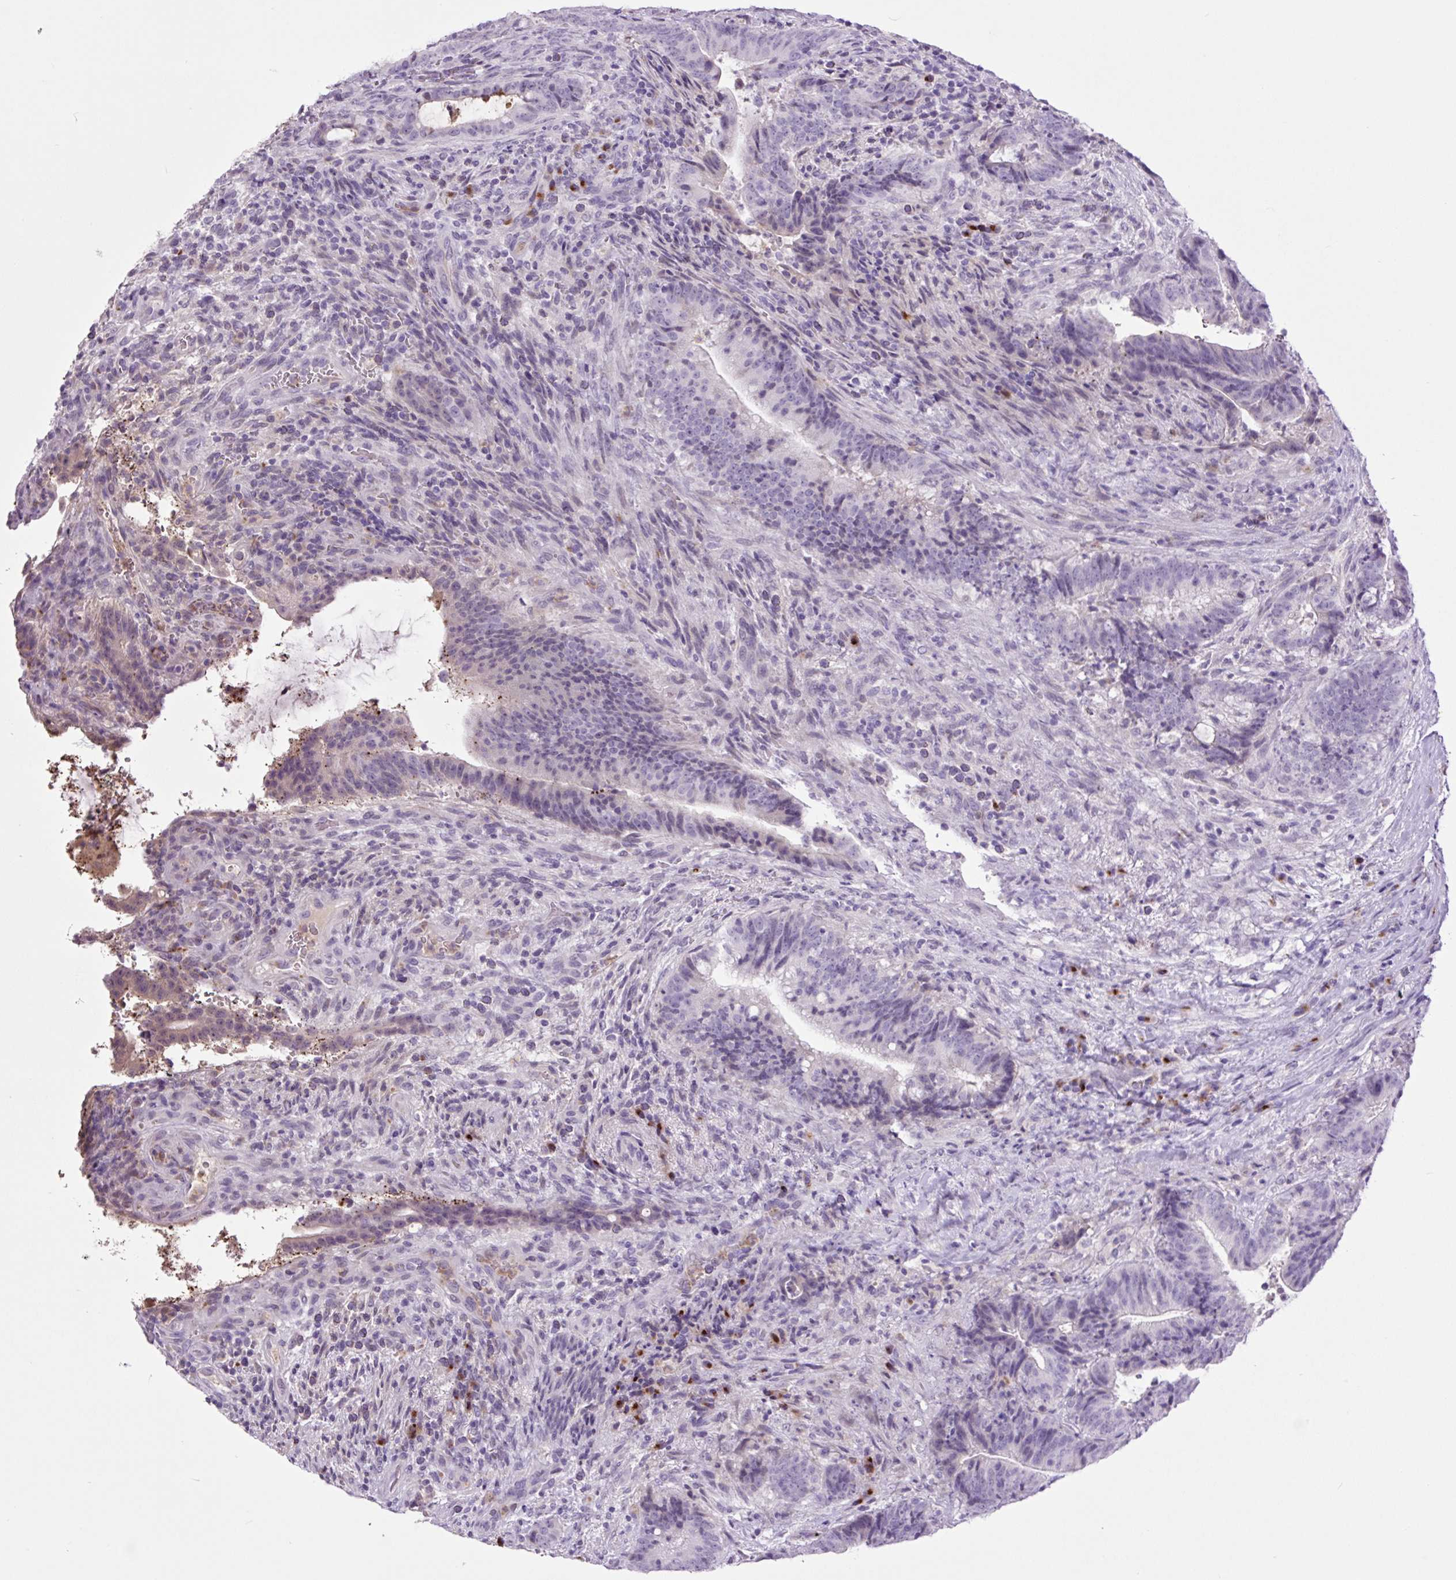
{"staining": {"intensity": "negative", "quantity": "none", "location": "none"}, "tissue": "colorectal cancer", "cell_type": "Tumor cells", "image_type": "cancer", "snomed": [{"axis": "morphology", "description": "Adenocarcinoma, NOS"}, {"axis": "topography", "description": "Colon"}], "caption": "This is a micrograph of immunohistochemistry (IHC) staining of colorectal adenocarcinoma, which shows no positivity in tumor cells. The staining was performed using DAB (3,3'-diaminobenzidine) to visualize the protein expression in brown, while the nuclei were stained in blue with hematoxylin (Magnification: 20x).", "gene": "MFSD3", "patient": {"sex": "female", "age": 43}}